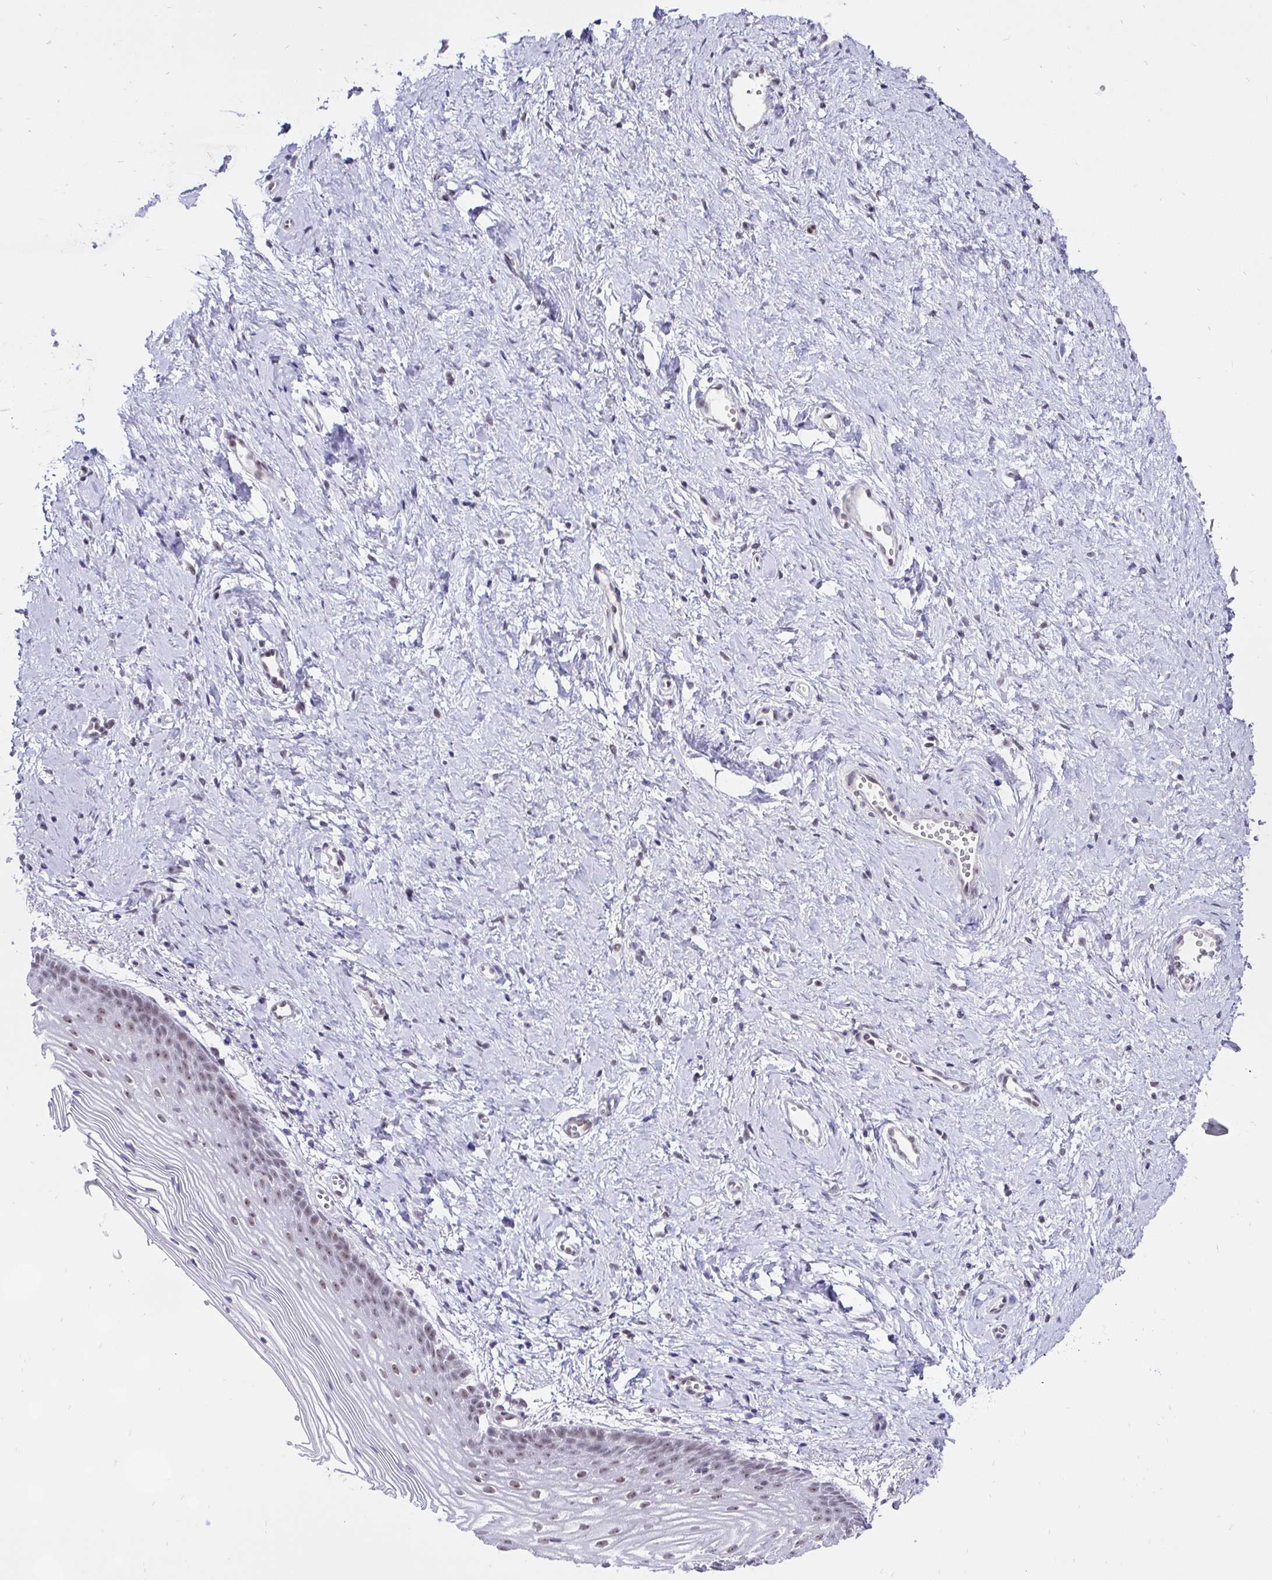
{"staining": {"intensity": "weak", "quantity": "25%-75%", "location": "nuclear"}, "tissue": "vagina", "cell_type": "Squamous epithelial cells", "image_type": "normal", "snomed": [{"axis": "morphology", "description": "Normal tissue, NOS"}, {"axis": "topography", "description": "Vagina"}], "caption": "Vagina was stained to show a protein in brown. There is low levels of weak nuclear staining in approximately 25%-75% of squamous epithelial cells. (DAB (3,3'-diaminobenzidine) = brown stain, brightfield microscopy at high magnification).", "gene": "ZNF860", "patient": {"sex": "female", "age": 56}}